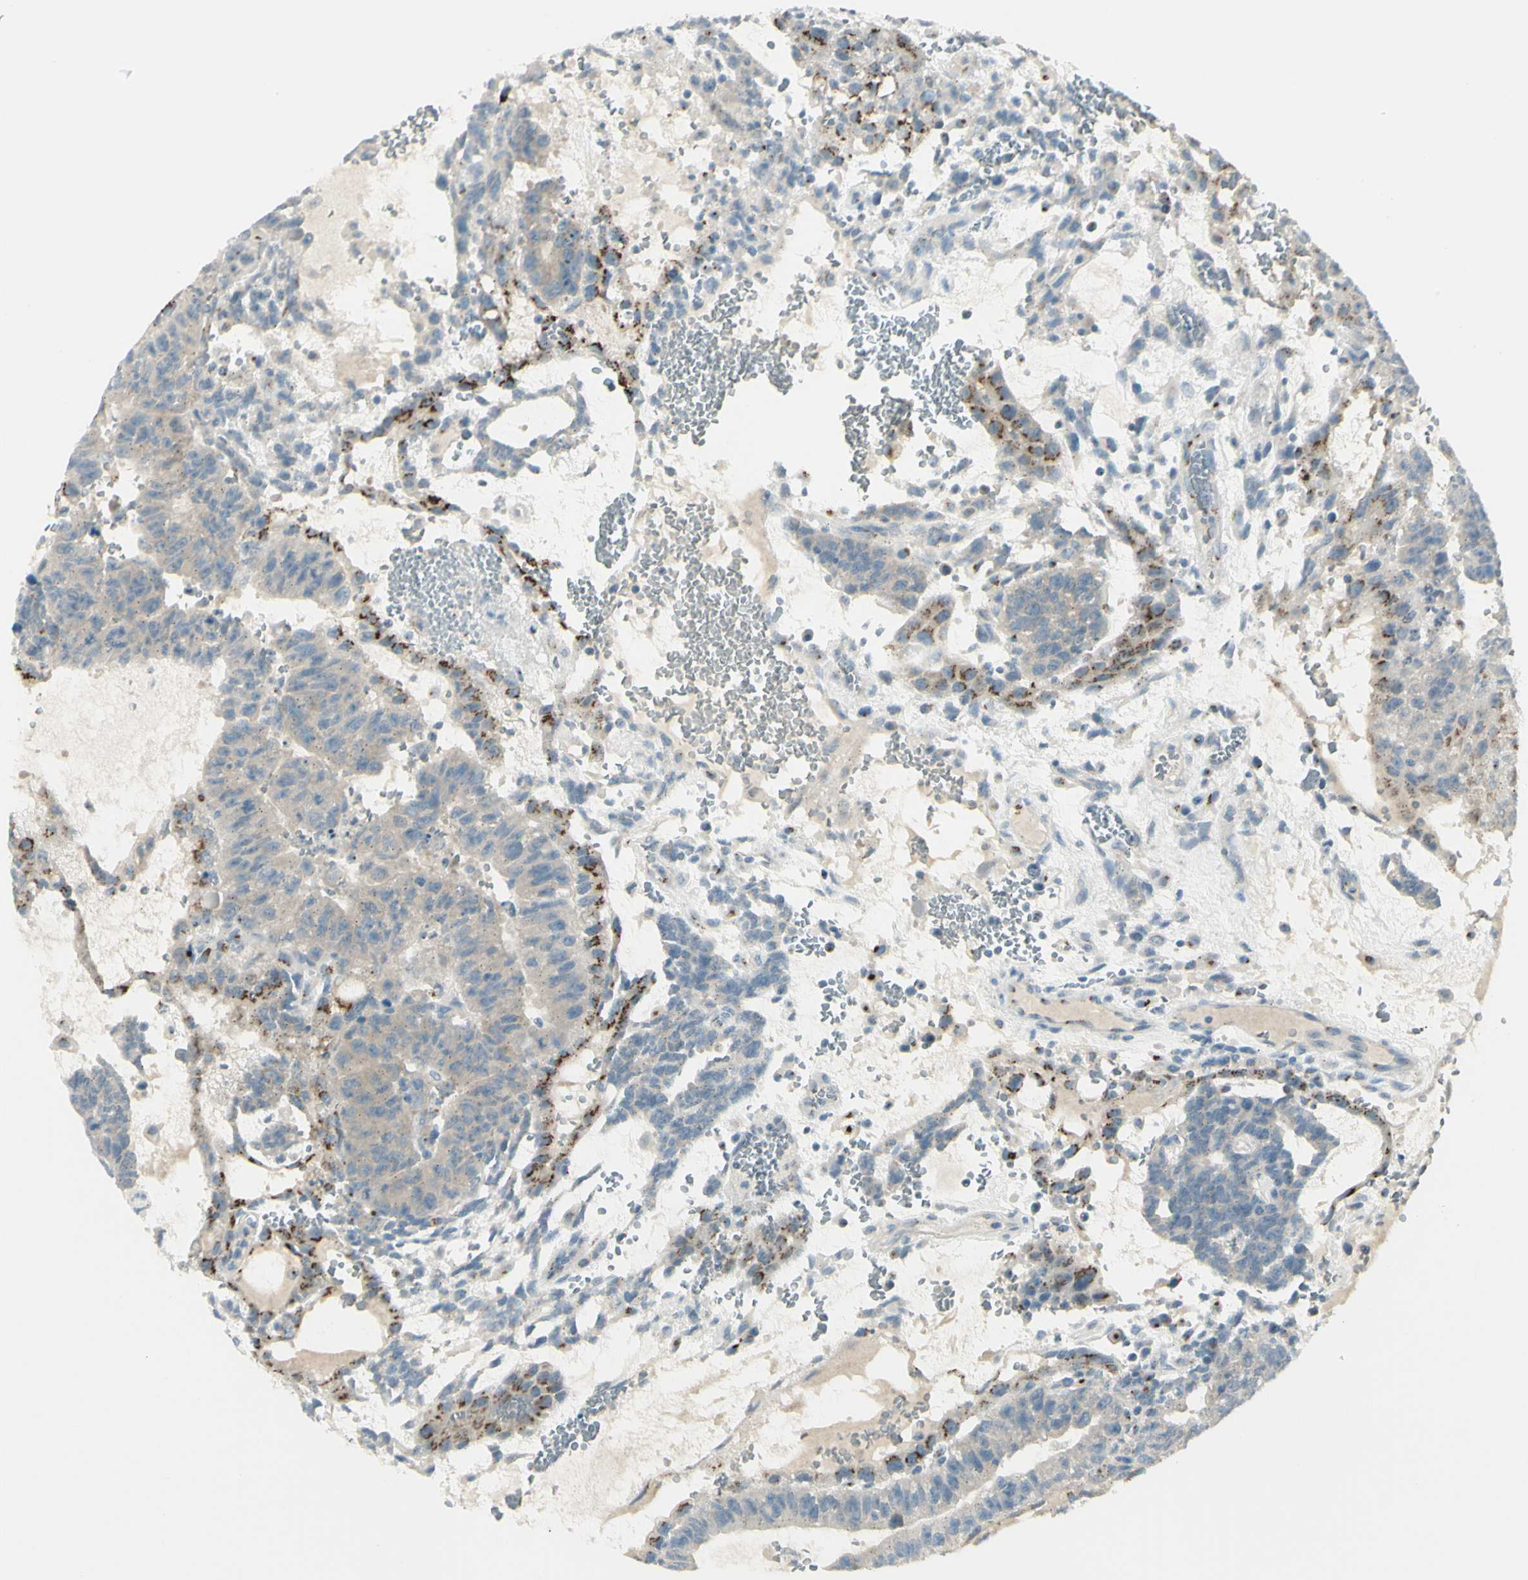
{"staining": {"intensity": "moderate", "quantity": "<25%", "location": "cytoplasmic/membranous"}, "tissue": "testis cancer", "cell_type": "Tumor cells", "image_type": "cancer", "snomed": [{"axis": "morphology", "description": "Seminoma, NOS"}, {"axis": "morphology", "description": "Carcinoma, Embryonal, NOS"}, {"axis": "topography", "description": "Testis"}], "caption": "Immunohistochemistry photomicrograph of human testis cancer stained for a protein (brown), which demonstrates low levels of moderate cytoplasmic/membranous expression in about <25% of tumor cells.", "gene": "B4GALT1", "patient": {"sex": "male", "age": 52}}